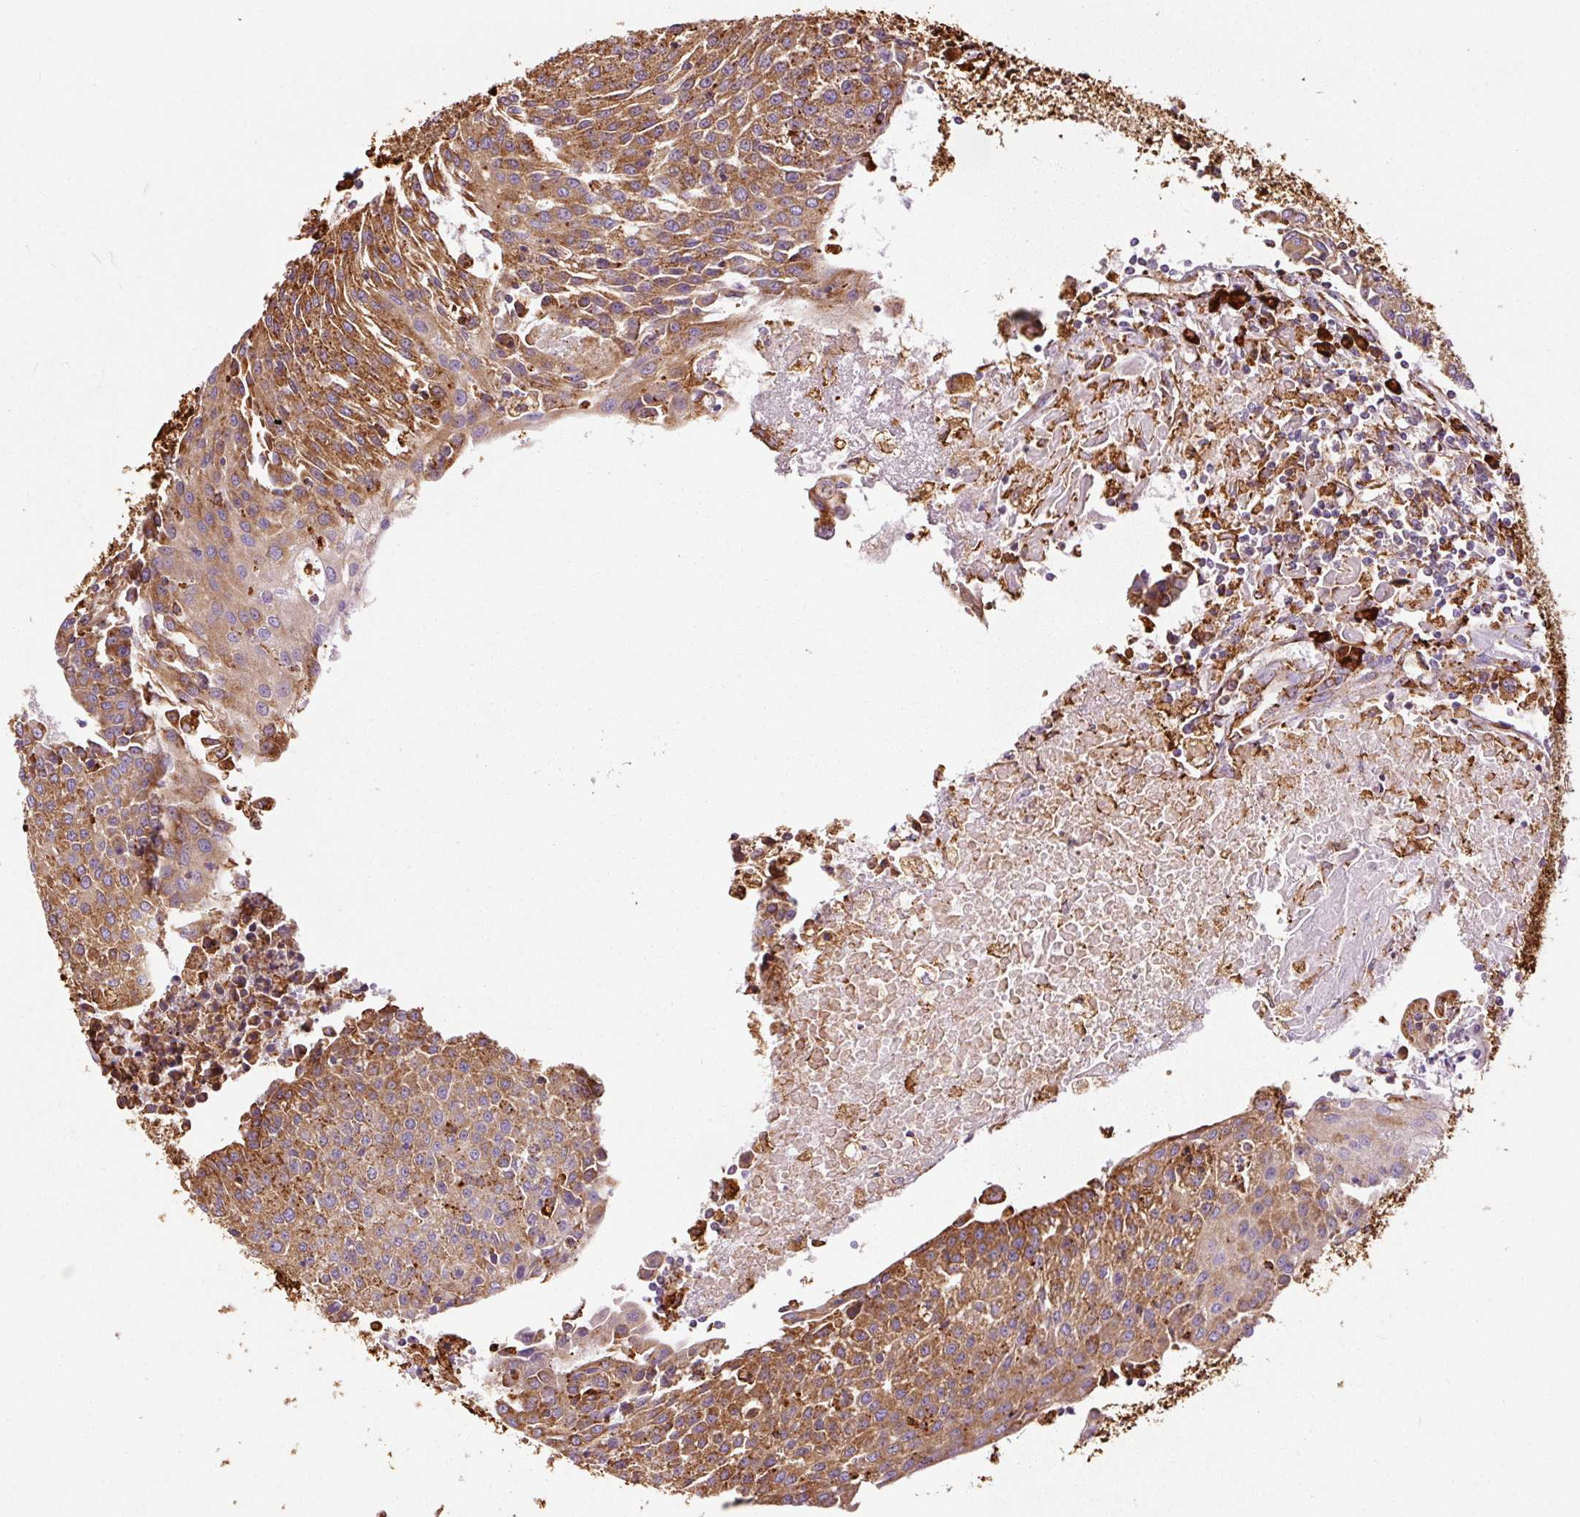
{"staining": {"intensity": "strong", "quantity": ">75%", "location": "cytoplasmic/membranous"}, "tissue": "urothelial cancer", "cell_type": "Tumor cells", "image_type": "cancer", "snomed": [{"axis": "morphology", "description": "Urothelial carcinoma, High grade"}, {"axis": "topography", "description": "Urinary bladder"}], "caption": "High-power microscopy captured an IHC histopathology image of high-grade urothelial carcinoma, revealing strong cytoplasmic/membranous staining in about >75% of tumor cells.", "gene": "KLC1", "patient": {"sex": "female", "age": 85}}